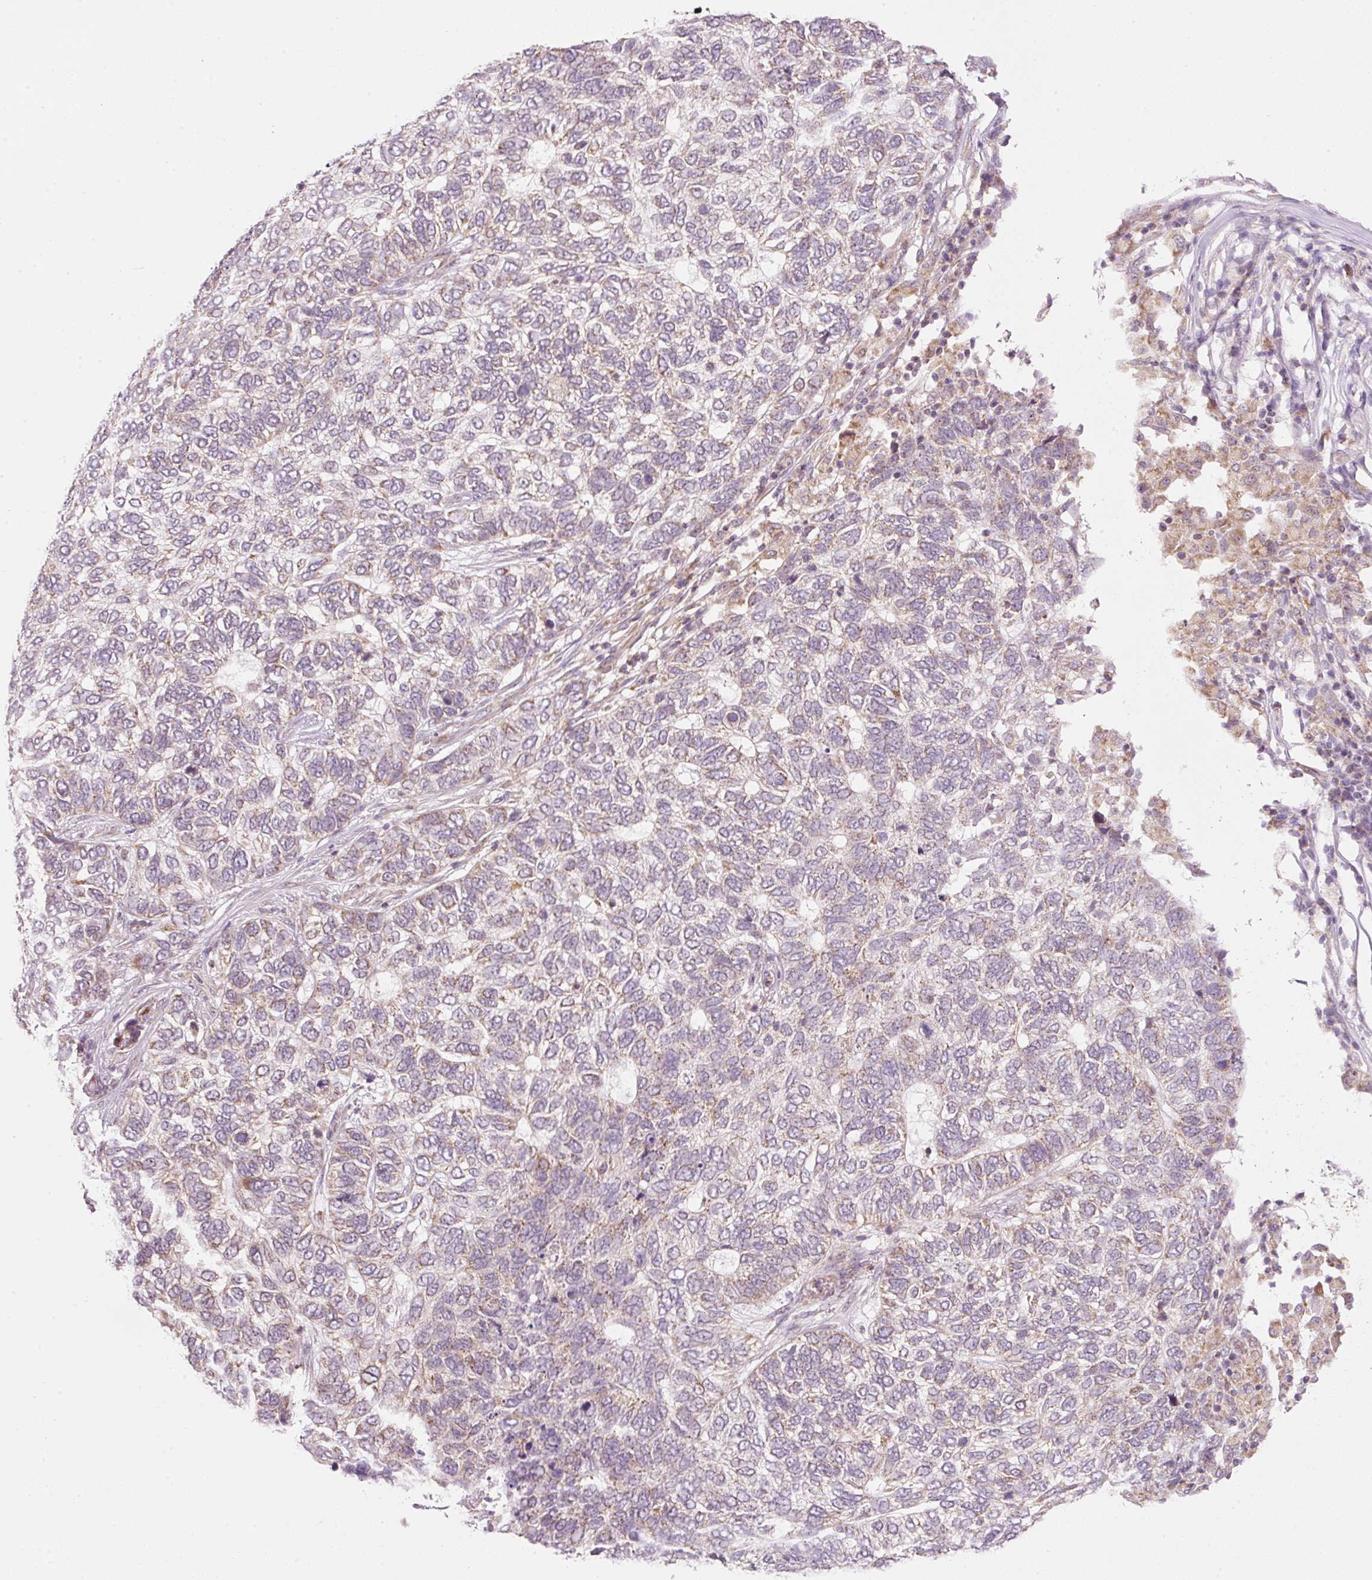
{"staining": {"intensity": "weak", "quantity": "<25%", "location": "cytoplasmic/membranous"}, "tissue": "skin cancer", "cell_type": "Tumor cells", "image_type": "cancer", "snomed": [{"axis": "morphology", "description": "Basal cell carcinoma"}, {"axis": "topography", "description": "Skin"}], "caption": "Tumor cells show no significant staining in skin cancer.", "gene": "FAM78B", "patient": {"sex": "female", "age": 65}}